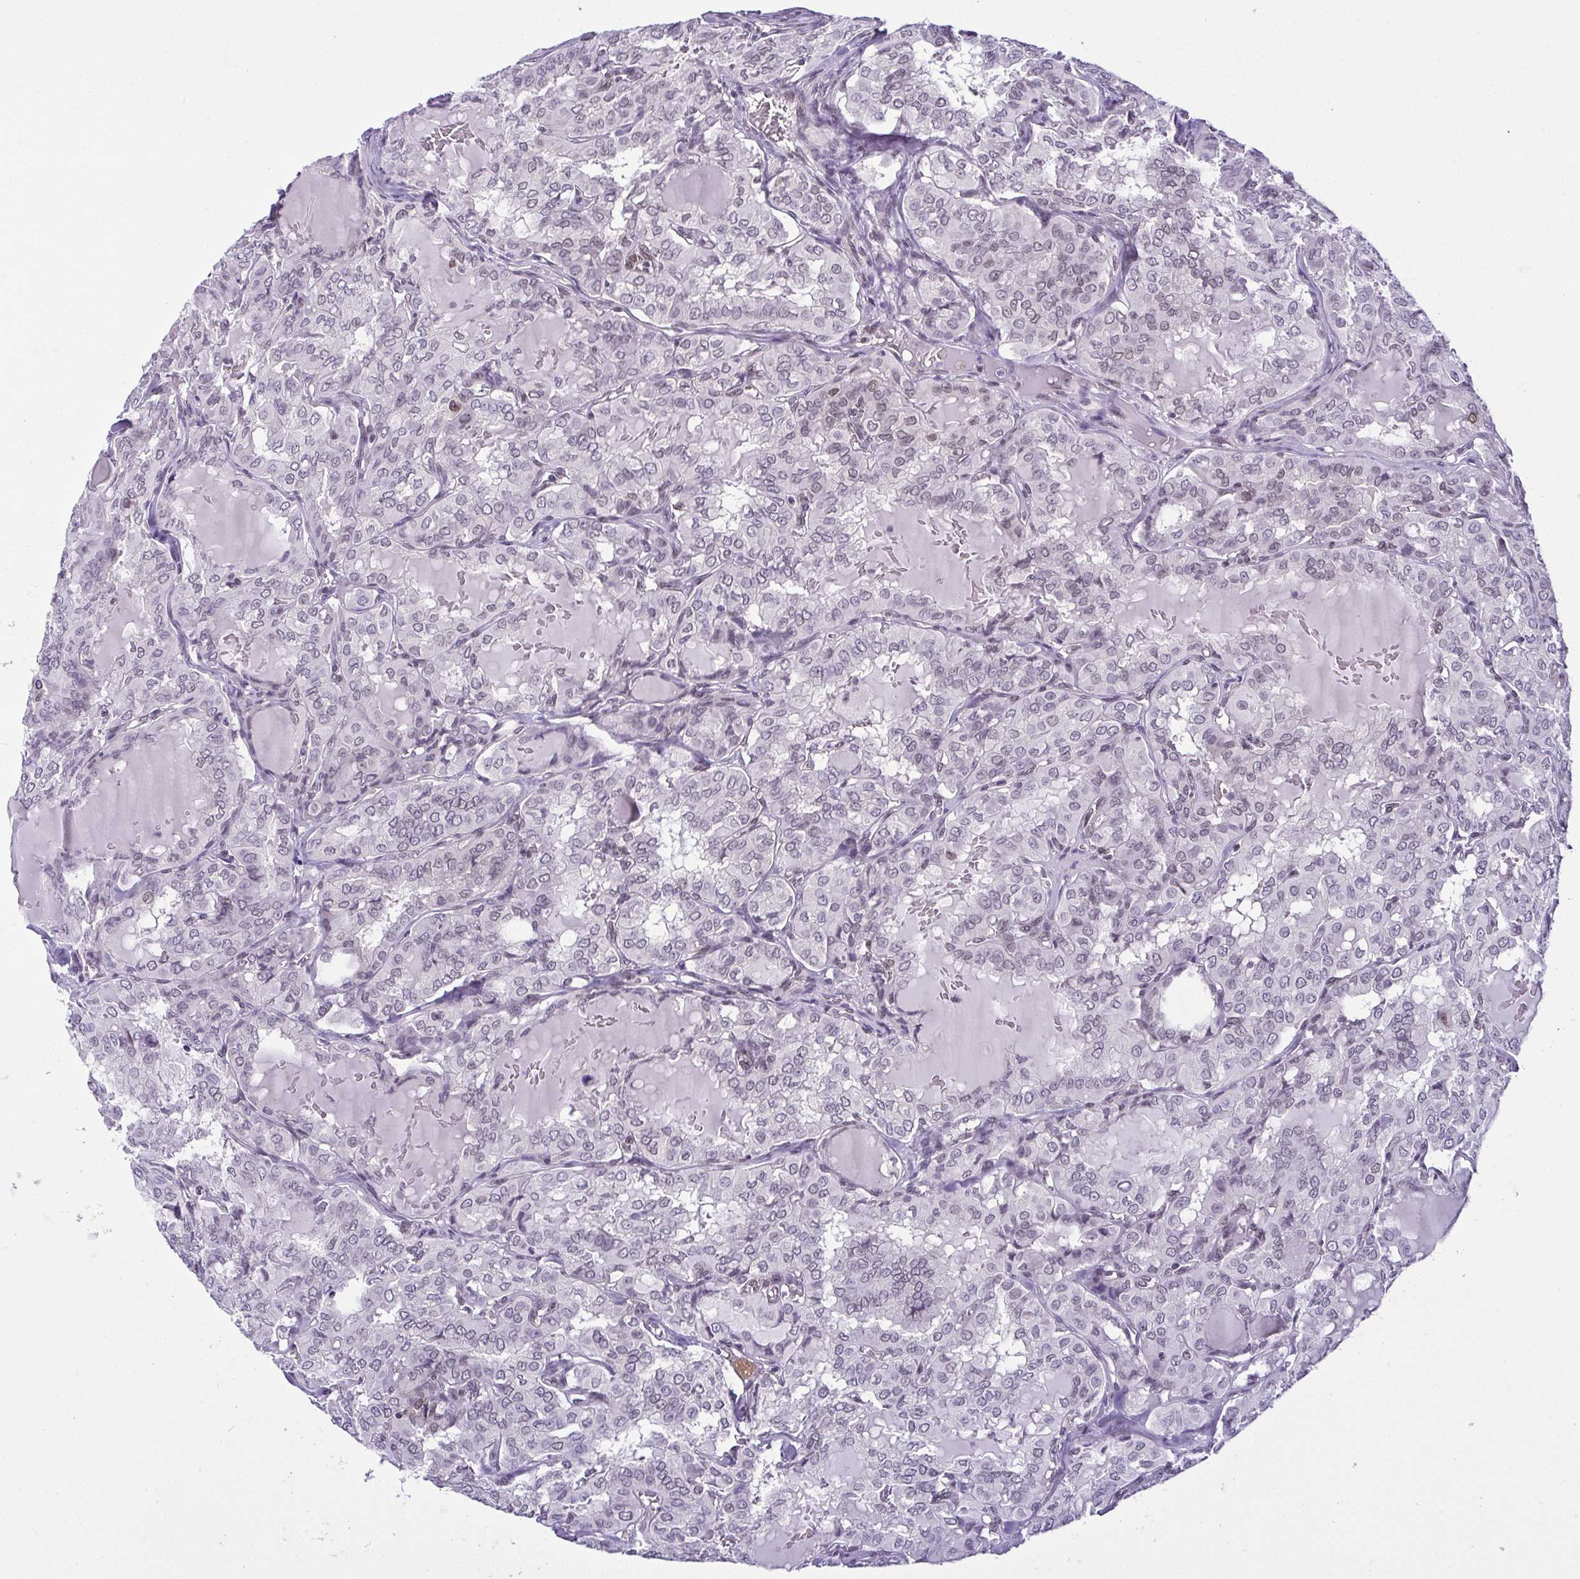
{"staining": {"intensity": "weak", "quantity": "<25%", "location": "nuclear"}, "tissue": "thyroid cancer", "cell_type": "Tumor cells", "image_type": "cancer", "snomed": [{"axis": "morphology", "description": "Papillary adenocarcinoma, NOS"}, {"axis": "topography", "description": "Thyroid gland"}], "caption": "DAB immunohistochemical staining of human thyroid cancer (papillary adenocarcinoma) exhibits no significant staining in tumor cells. The staining is performed using DAB (3,3'-diaminobenzidine) brown chromogen with nuclei counter-stained in using hematoxylin.", "gene": "RBM3", "patient": {"sex": "male", "age": 20}}